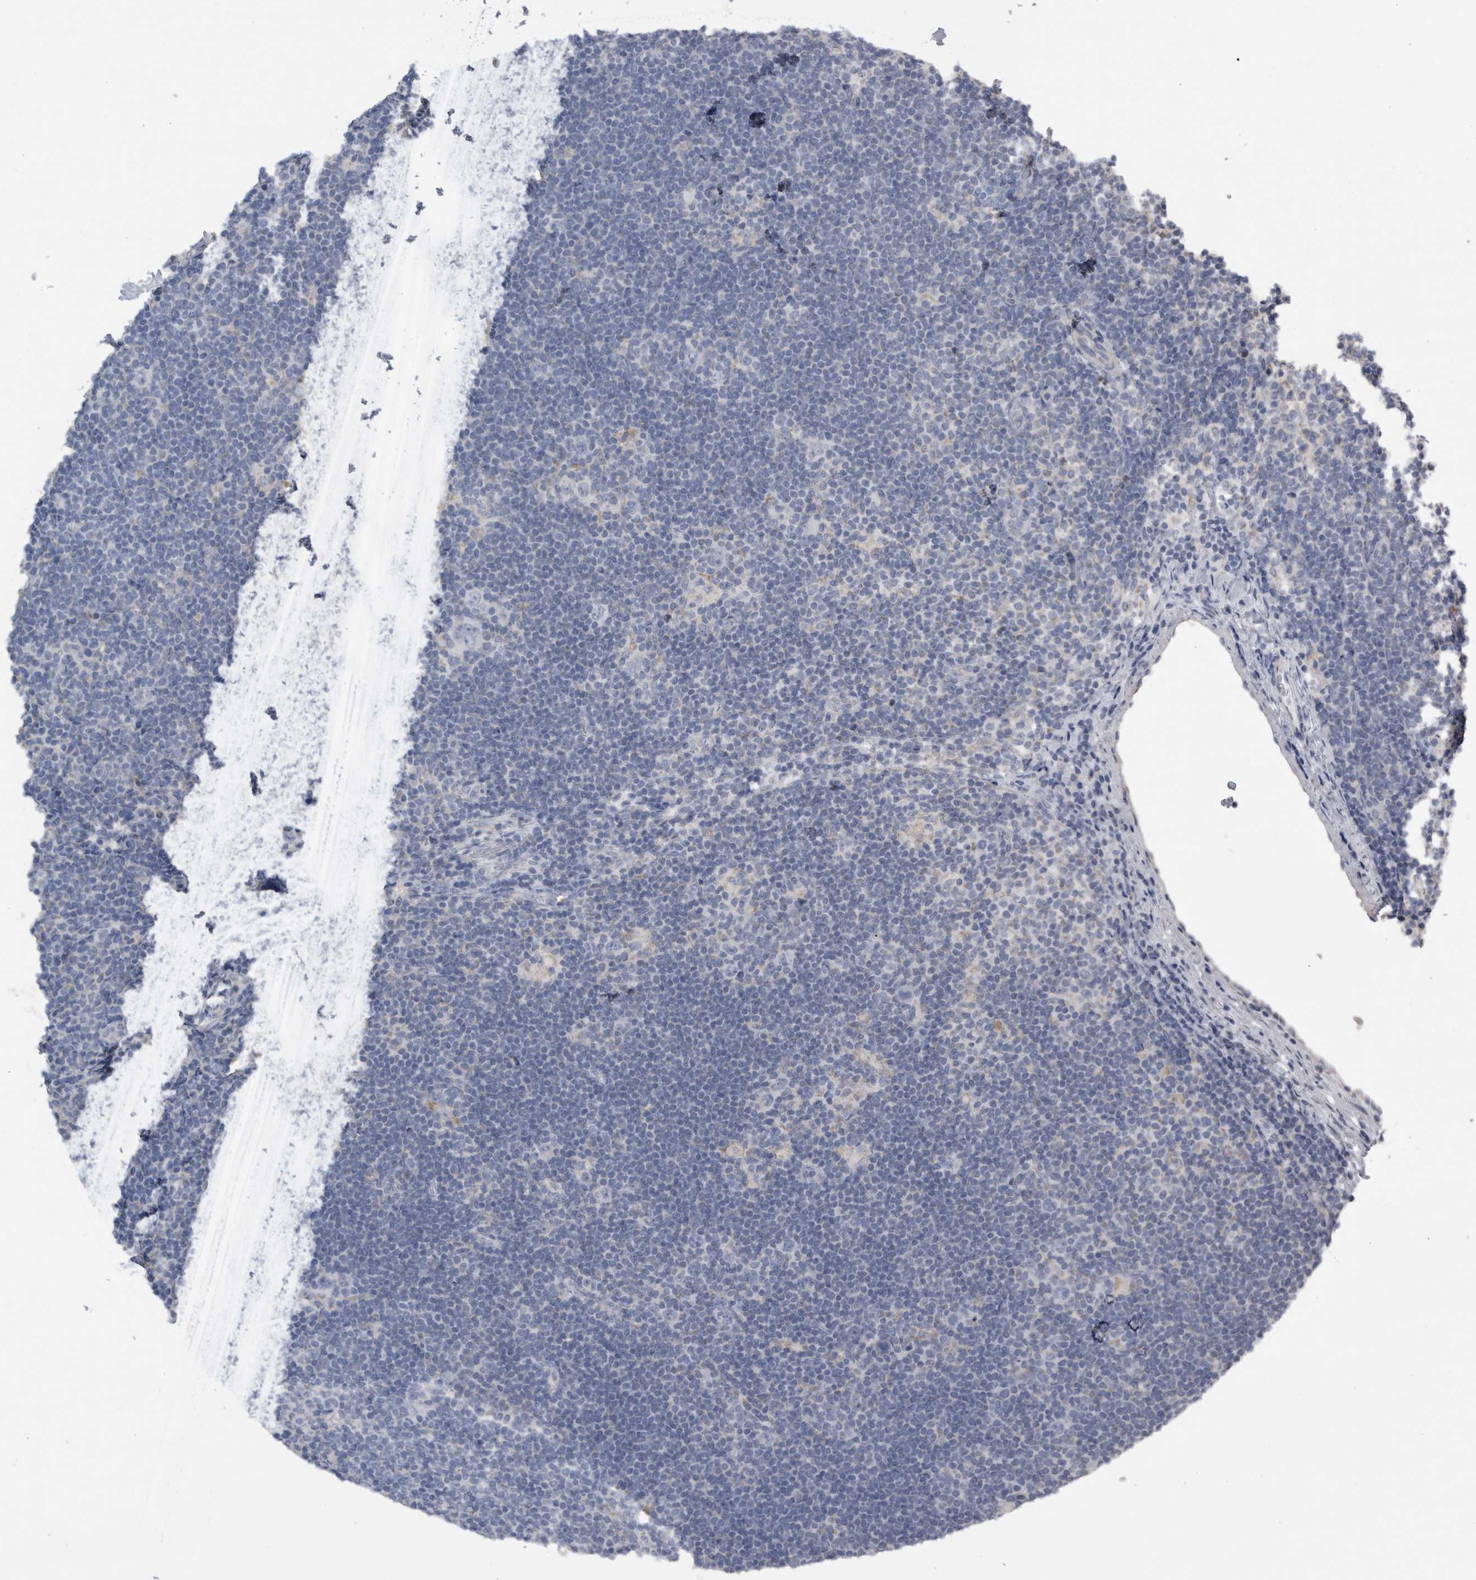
{"staining": {"intensity": "negative", "quantity": "none", "location": "none"}, "tissue": "lymphoma", "cell_type": "Tumor cells", "image_type": "cancer", "snomed": [{"axis": "morphology", "description": "Hodgkin's disease, NOS"}, {"axis": "topography", "description": "Lymph node"}], "caption": "The photomicrograph reveals no staining of tumor cells in lymphoma. Brightfield microscopy of immunohistochemistry (IHC) stained with DAB (brown) and hematoxylin (blue), captured at high magnification.", "gene": "DHRS4", "patient": {"sex": "female", "age": 57}}